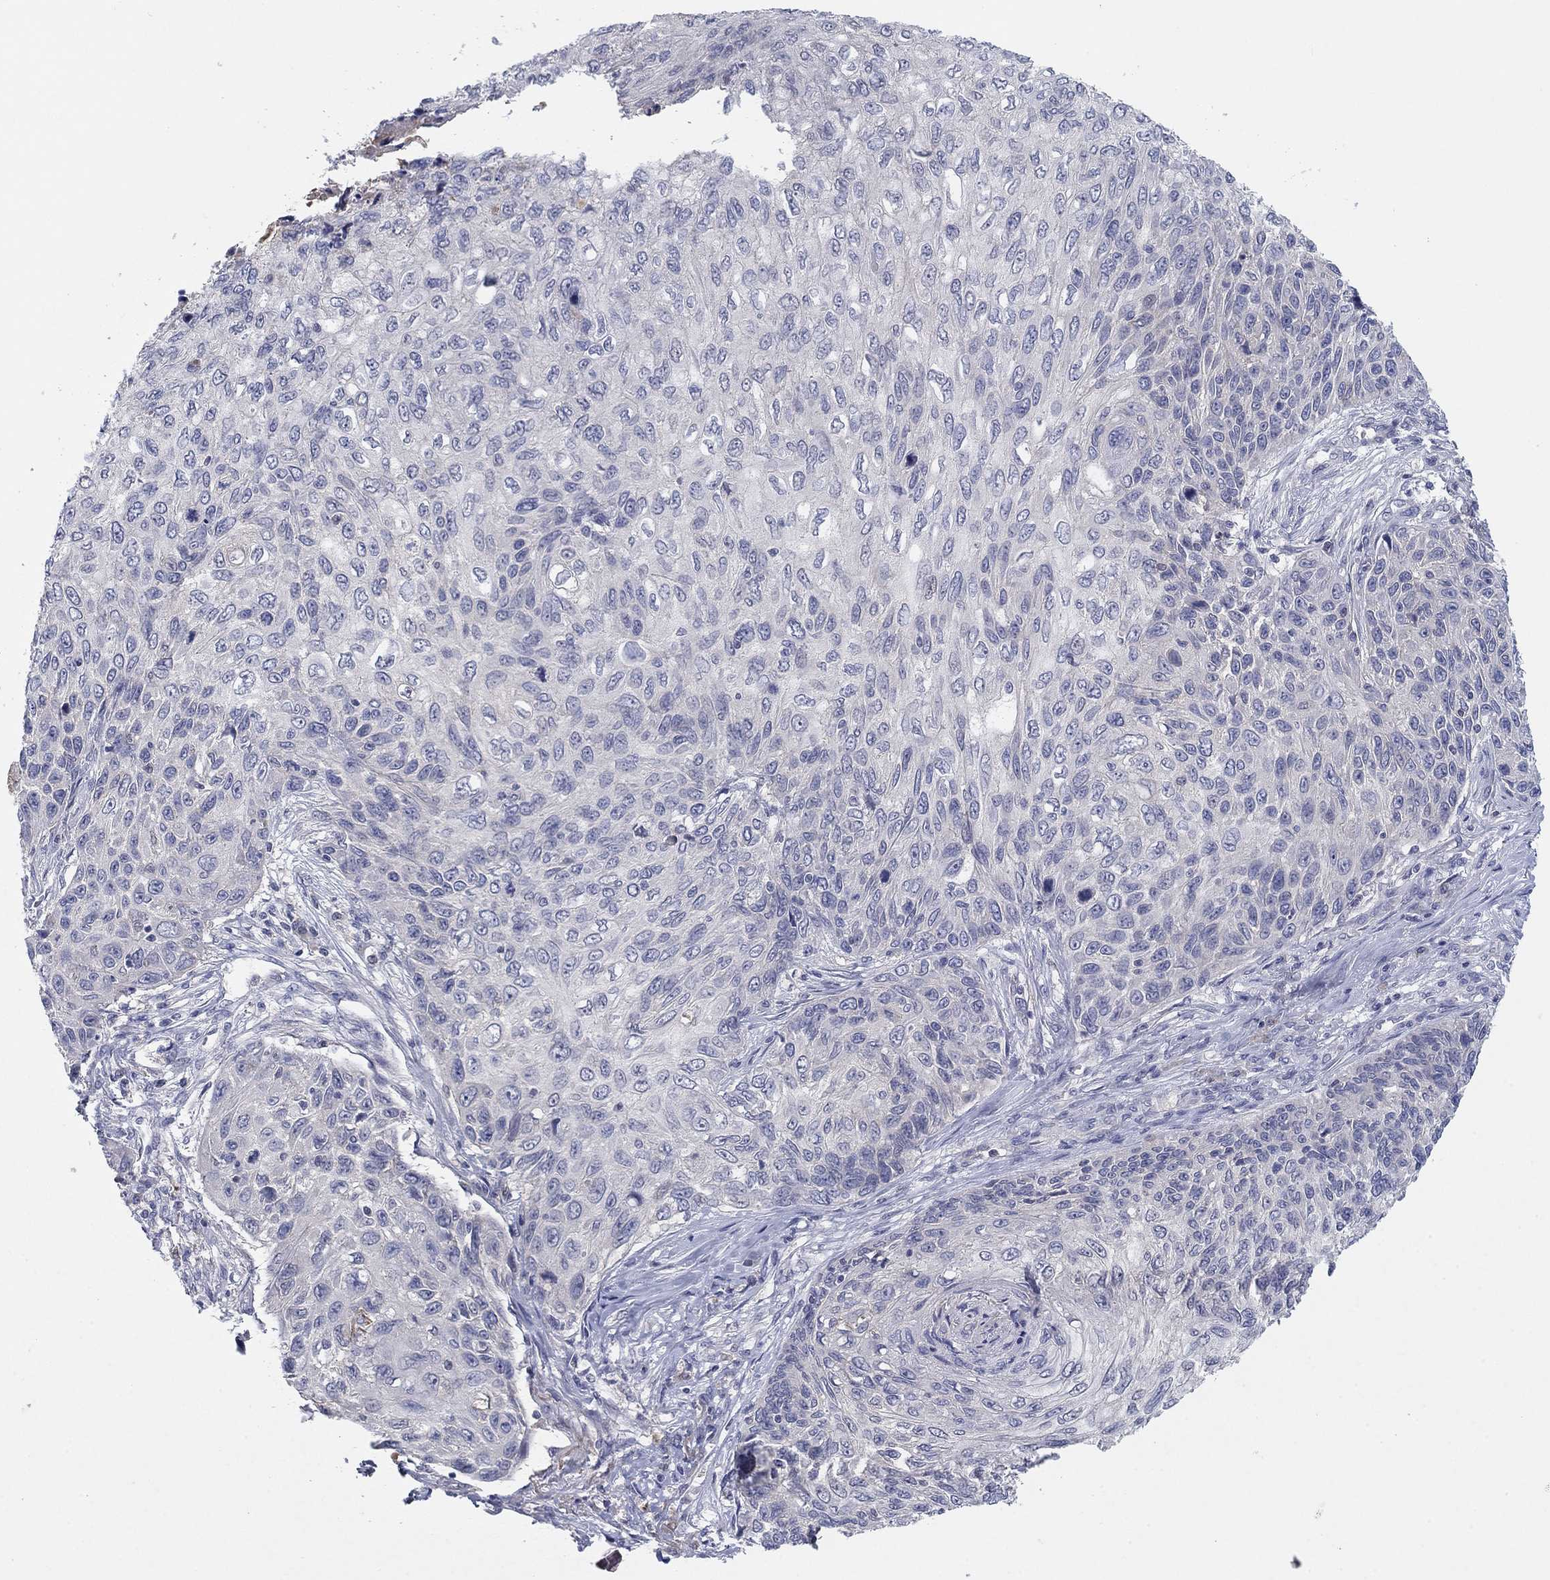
{"staining": {"intensity": "negative", "quantity": "none", "location": "none"}, "tissue": "skin cancer", "cell_type": "Tumor cells", "image_type": "cancer", "snomed": [{"axis": "morphology", "description": "Squamous cell carcinoma, NOS"}, {"axis": "topography", "description": "Skin"}], "caption": "DAB immunohistochemical staining of human squamous cell carcinoma (skin) demonstrates no significant positivity in tumor cells.", "gene": "AMN1", "patient": {"sex": "male", "age": 92}}